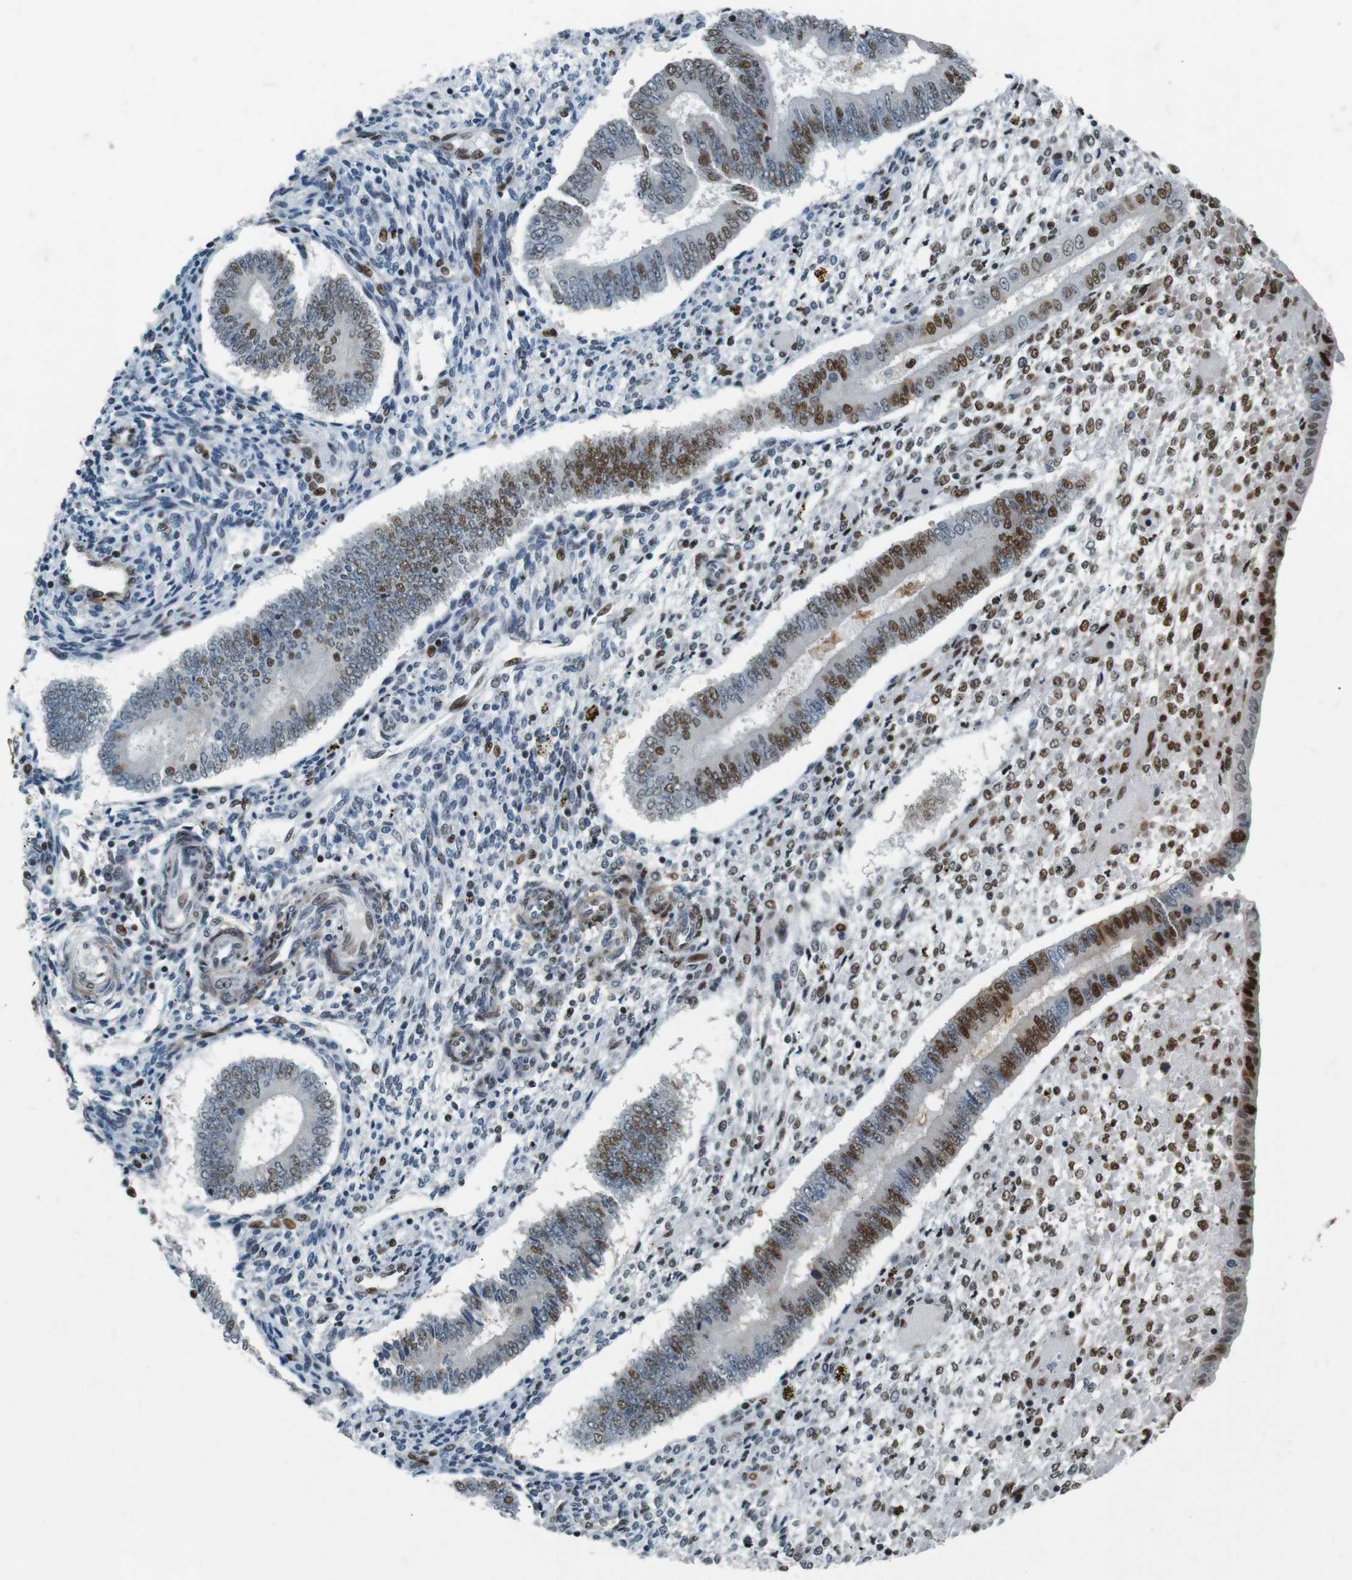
{"staining": {"intensity": "strong", "quantity": "25%-75%", "location": "cytoplasmic/membranous"}, "tissue": "endometrium", "cell_type": "Cells in endometrial stroma", "image_type": "normal", "snomed": [{"axis": "morphology", "description": "Normal tissue, NOS"}, {"axis": "topography", "description": "Endometrium"}], "caption": "A histopathology image showing strong cytoplasmic/membranous positivity in about 25%-75% of cells in endometrial stroma in benign endometrium, as visualized by brown immunohistochemical staining.", "gene": "HEXIM1", "patient": {"sex": "female", "age": 42}}